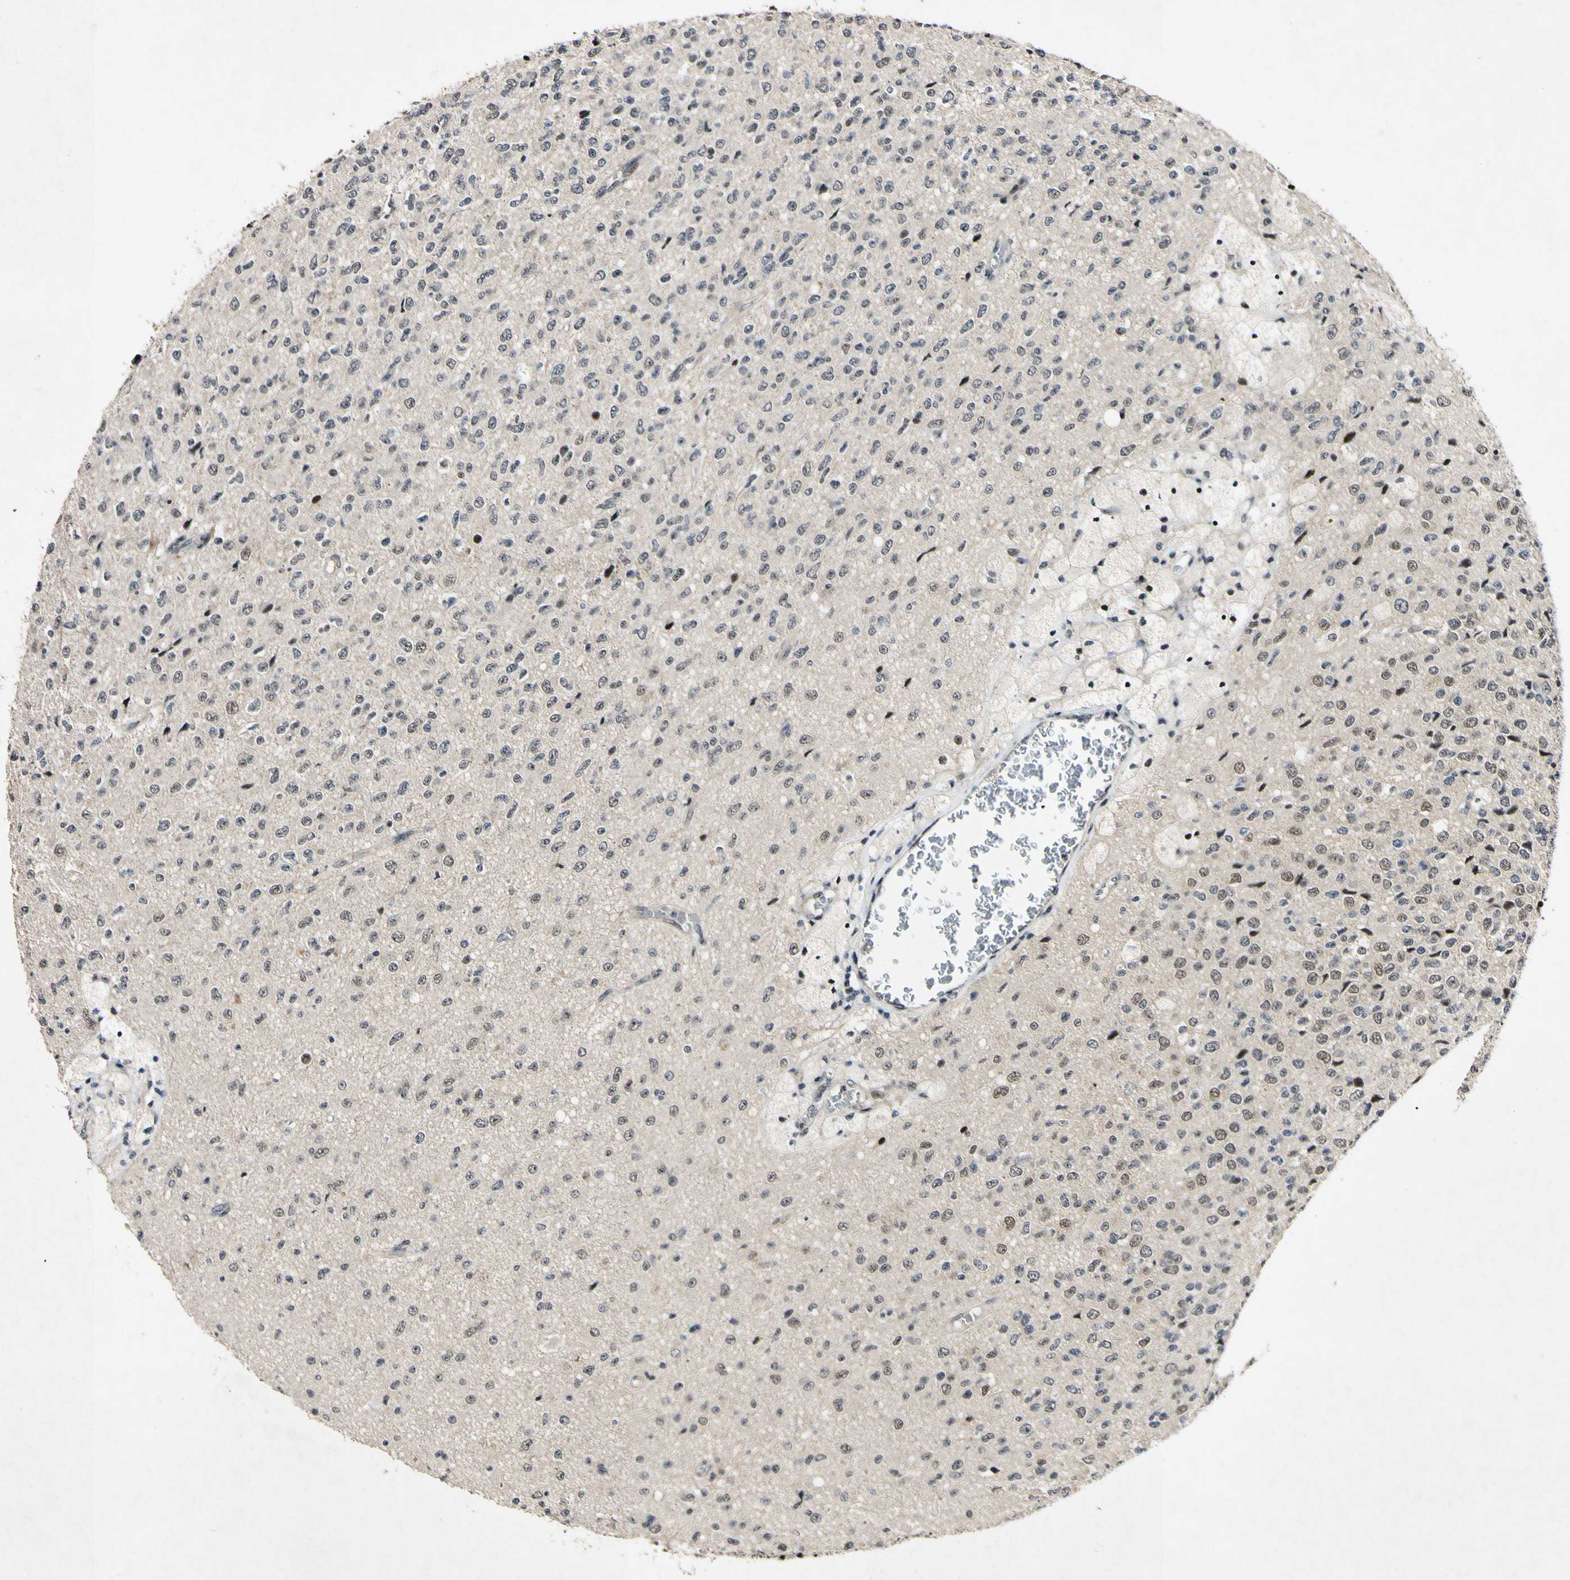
{"staining": {"intensity": "strong", "quantity": "25%-75%", "location": "nuclear"}, "tissue": "glioma", "cell_type": "Tumor cells", "image_type": "cancer", "snomed": [{"axis": "morphology", "description": "Glioma, malignant, High grade"}, {"axis": "topography", "description": "pancreas cauda"}], "caption": "Glioma stained for a protein exhibits strong nuclear positivity in tumor cells.", "gene": "POLR2F", "patient": {"sex": "male", "age": 60}}